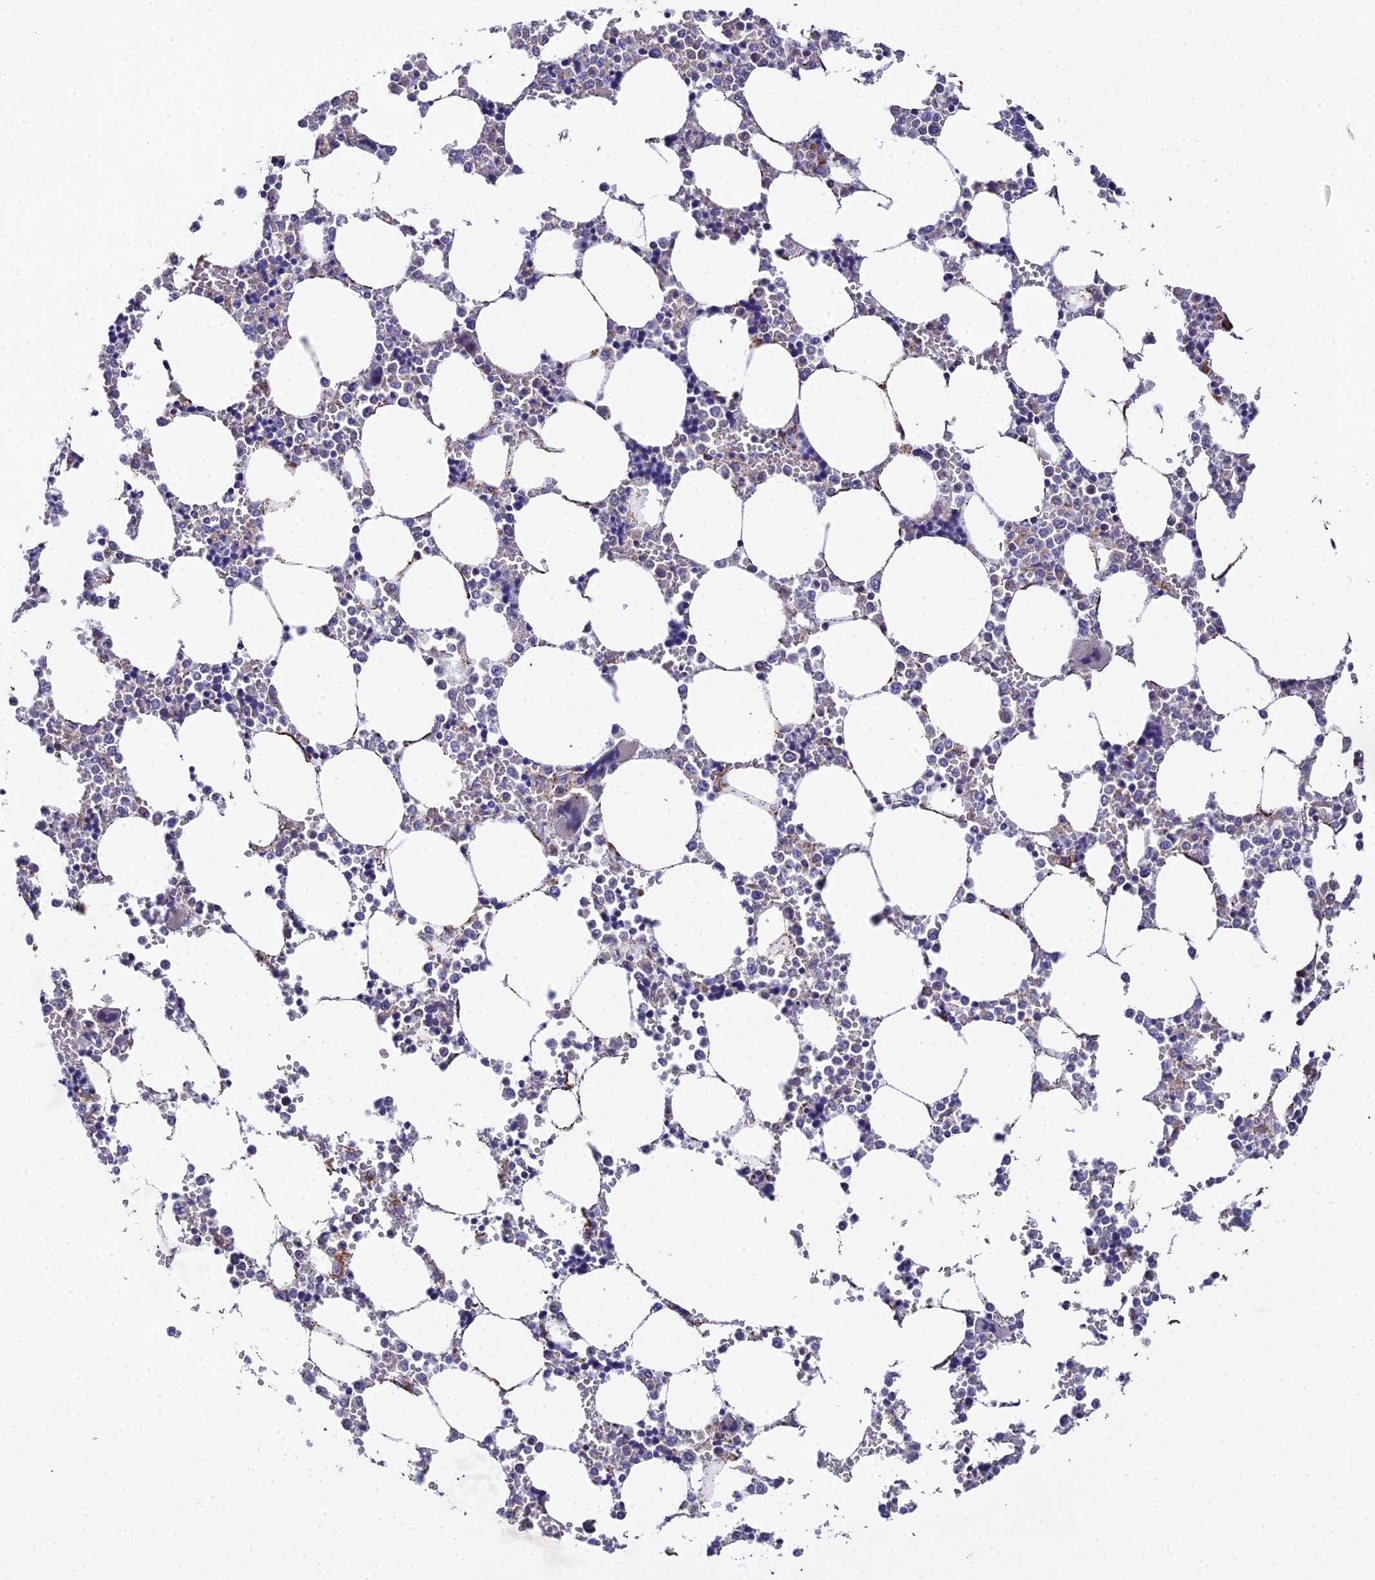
{"staining": {"intensity": "weak", "quantity": "<25%", "location": "cytoplasmic/membranous"}, "tissue": "bone marrow", "cell_type": "Hematopoietic cells", "image_type": "normal", "snomed": [{"axis": "morphology", "description": "Normal tissue, NOS"}, {"axis": "topography", "description": "Bone marrow"}], "caption": "Immunohistochemistry (IHC) image of unremarkable bone marrow: human bone marrow stained with DAB displays no significant protein expression in hematopoietic cells.", "gene": "ACOT1", "patient": {"sex": "male", "age": 64}}